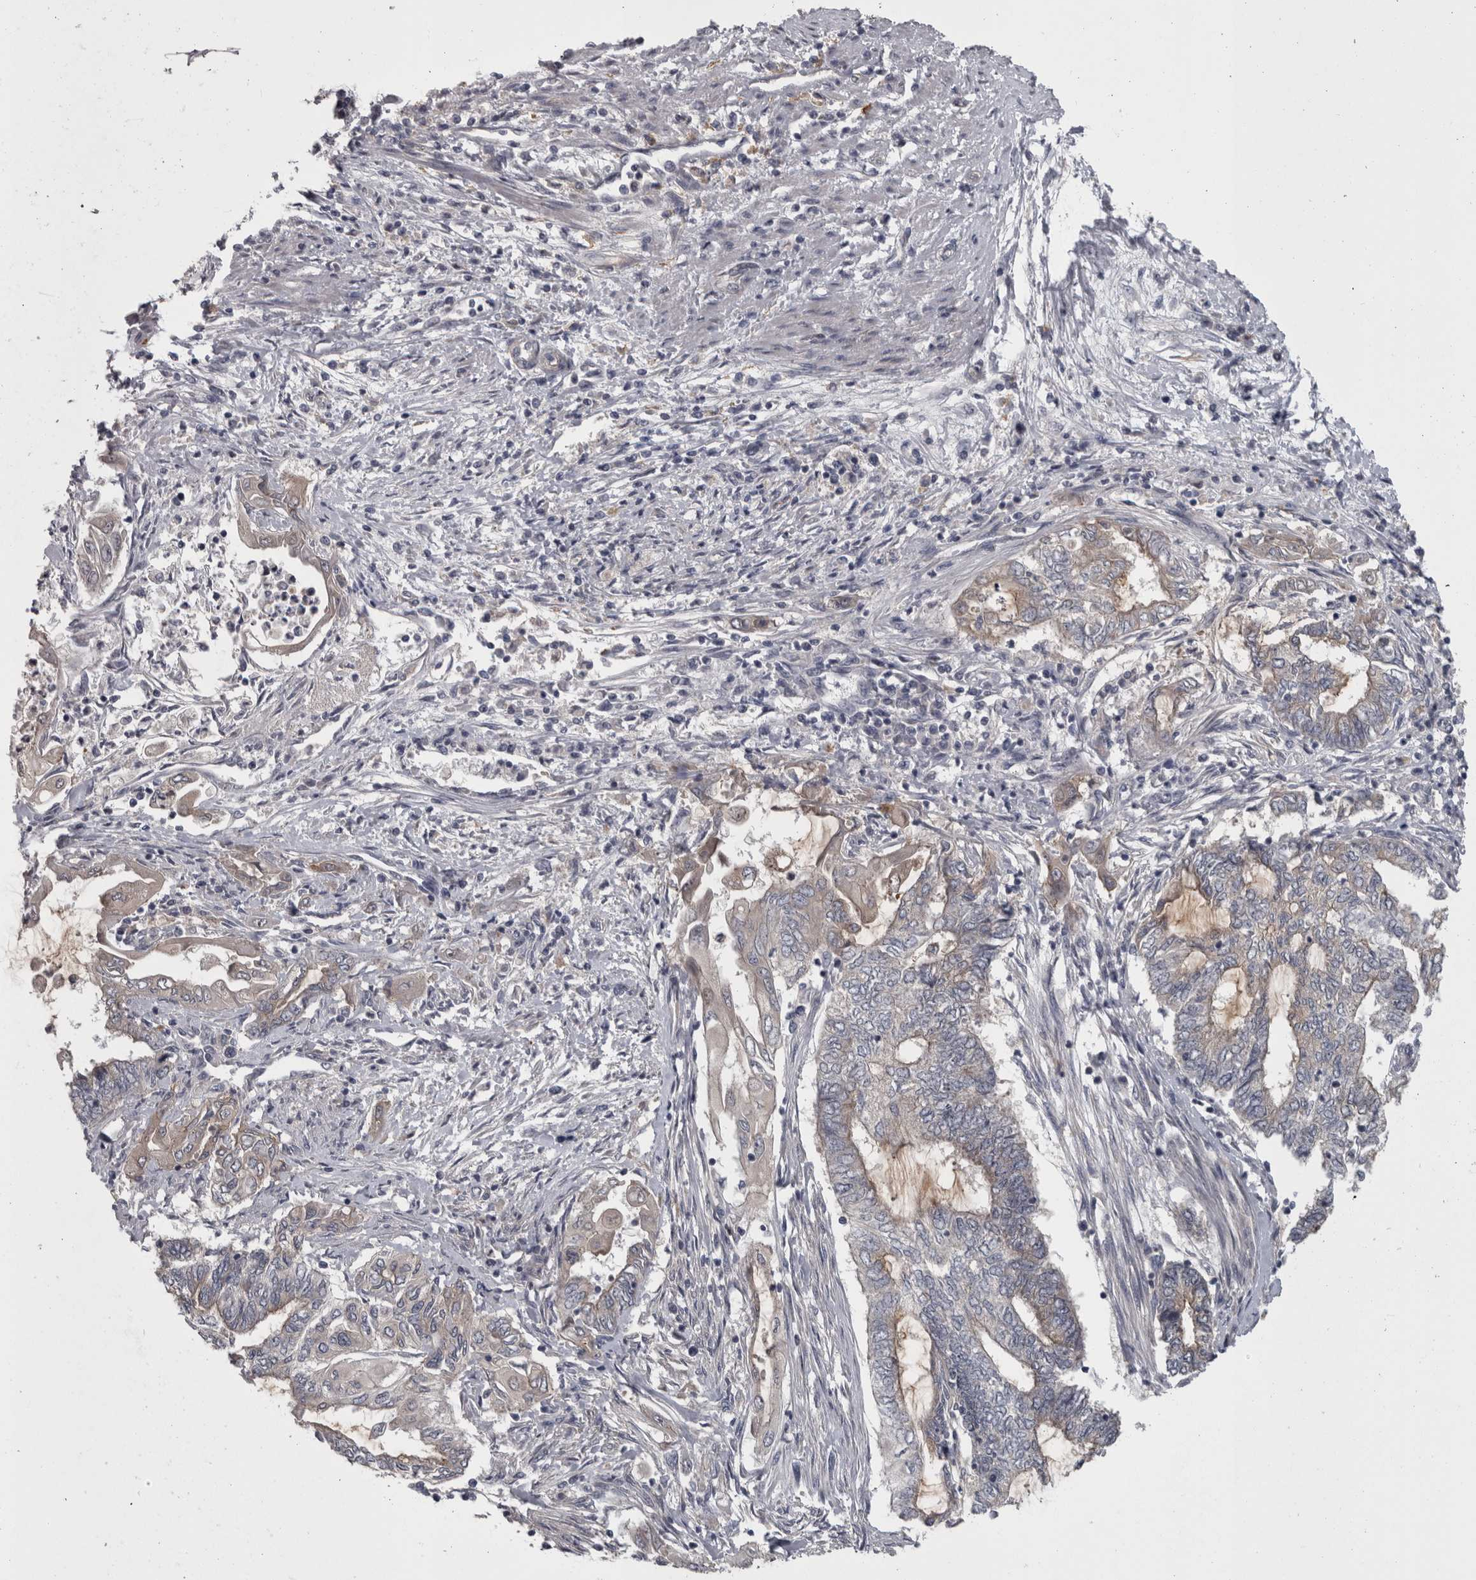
{"staining": {"intensity": "weak", "quantity": "25%-75%", "location": "cytoplasmic/membranous"}, "tissue": "endometrial cancer", "cell_type": "Tumor cells", "image_type": "cancer", "snomed": [{"axis": "morphology", "description": "Adenocarcinoma, NOS"}, {"axis": "topography", "description": "Uterus"}, {"axis": "topography", "description": "Endometrium"}], "caption": "Tumor cells demonstrate weak cytoplasmic/membranous staining in approximately 25%-75% of cells in endometrial cancer.", "gene": "PRKCI", "patient": {"sex": "female", "age": 70}}